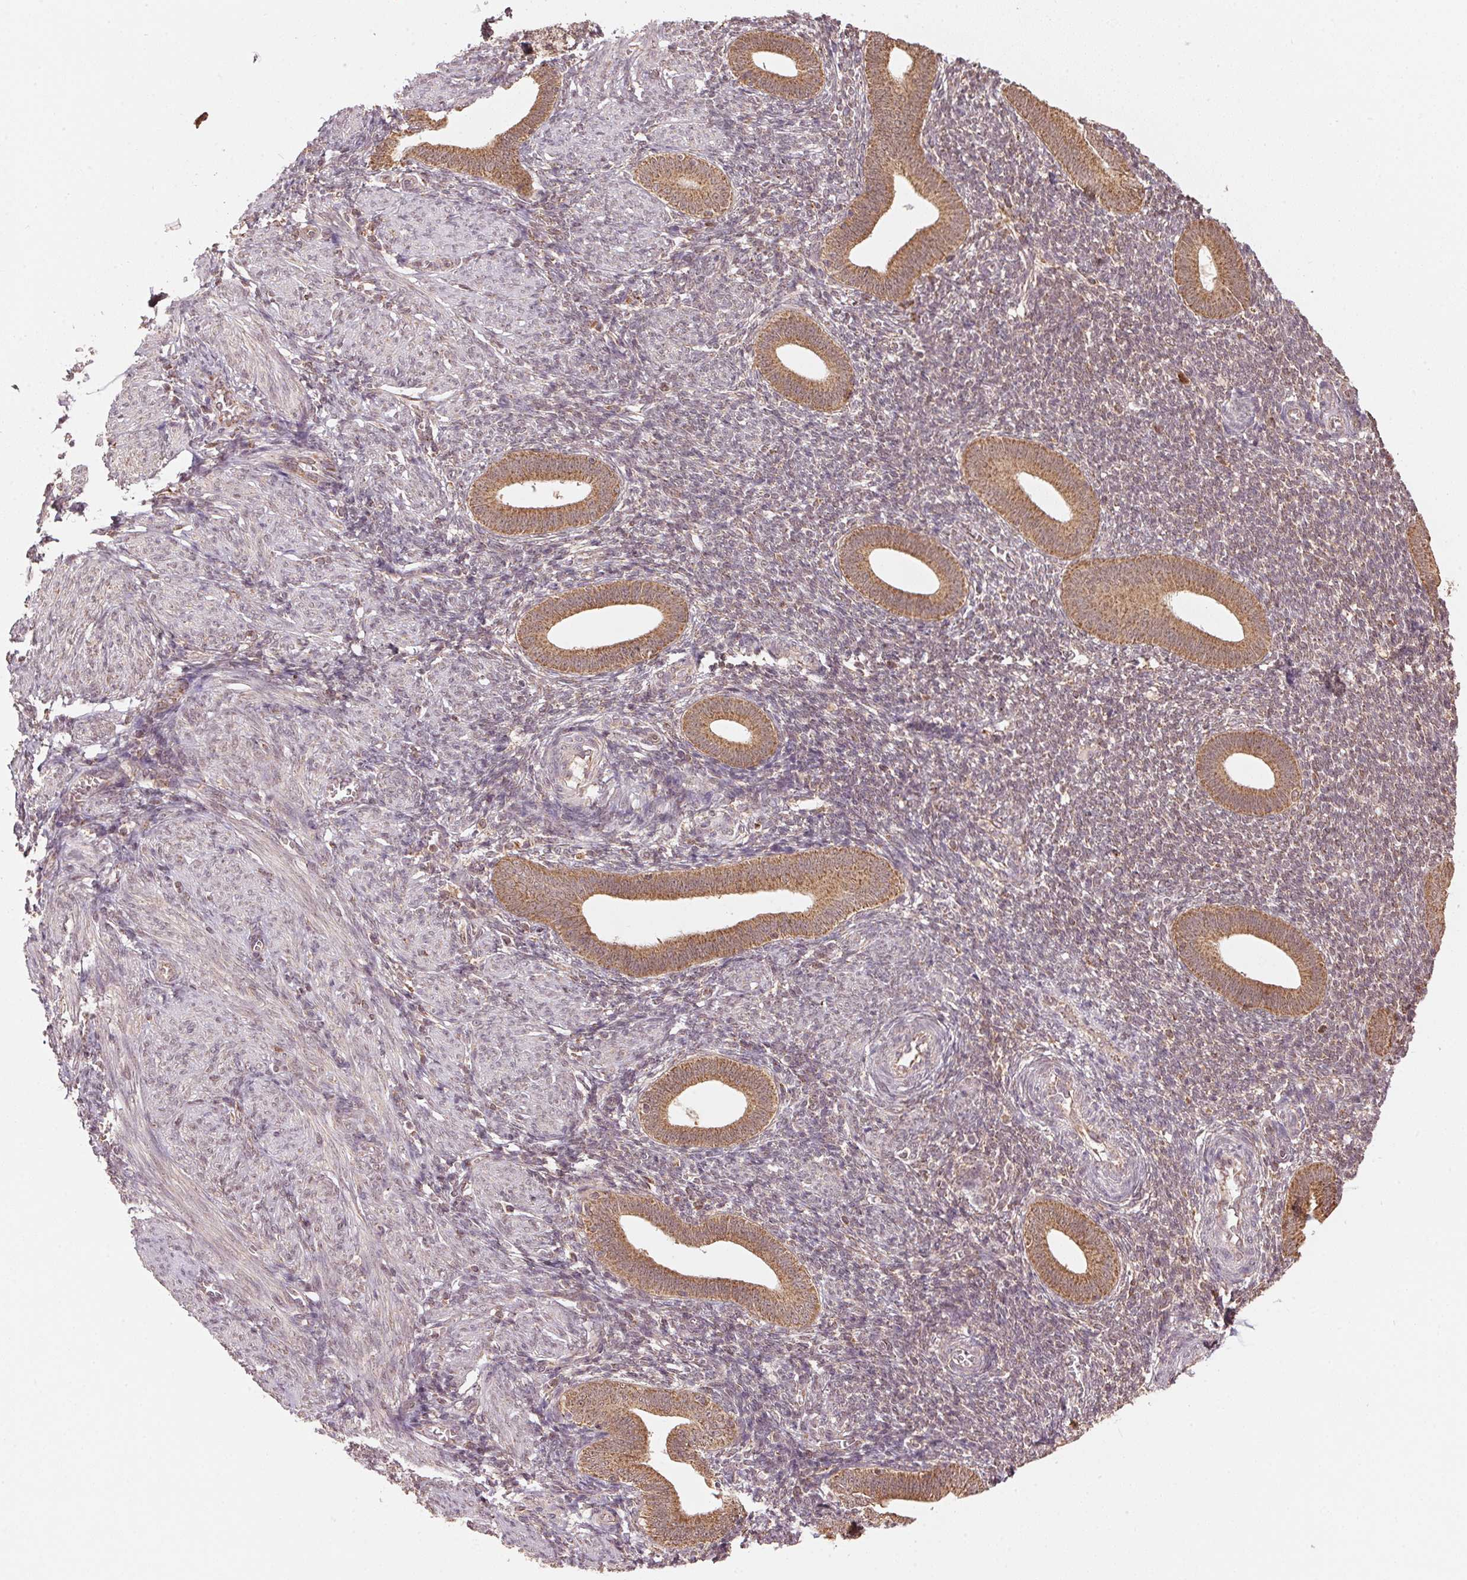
{"staining": {"intensity": "moderate", "quantity": "25%-75%", "location": "cytoplasmic/membranous"}, "tissue": "endometrium", "cell_type": "Cells in endometrial stroma", "image_type": "normal", "snomed": [{"axis": "morphology", "description": "Normal tissue, NOS"}, {"axis": "topography", "description": "Endometrium"}], "caption": "Immunohistochemical staining of unremarkable human endometrium shows 25%-75% levels of moderate cytoplasmic/membranous protein positivity in about 25%-75% of cells in endometrial stroma. (IHC, brightfield microscopy, high magnification).", "gene": "ARHGAP6", "patient": {"sex": "female", "age": 25}}